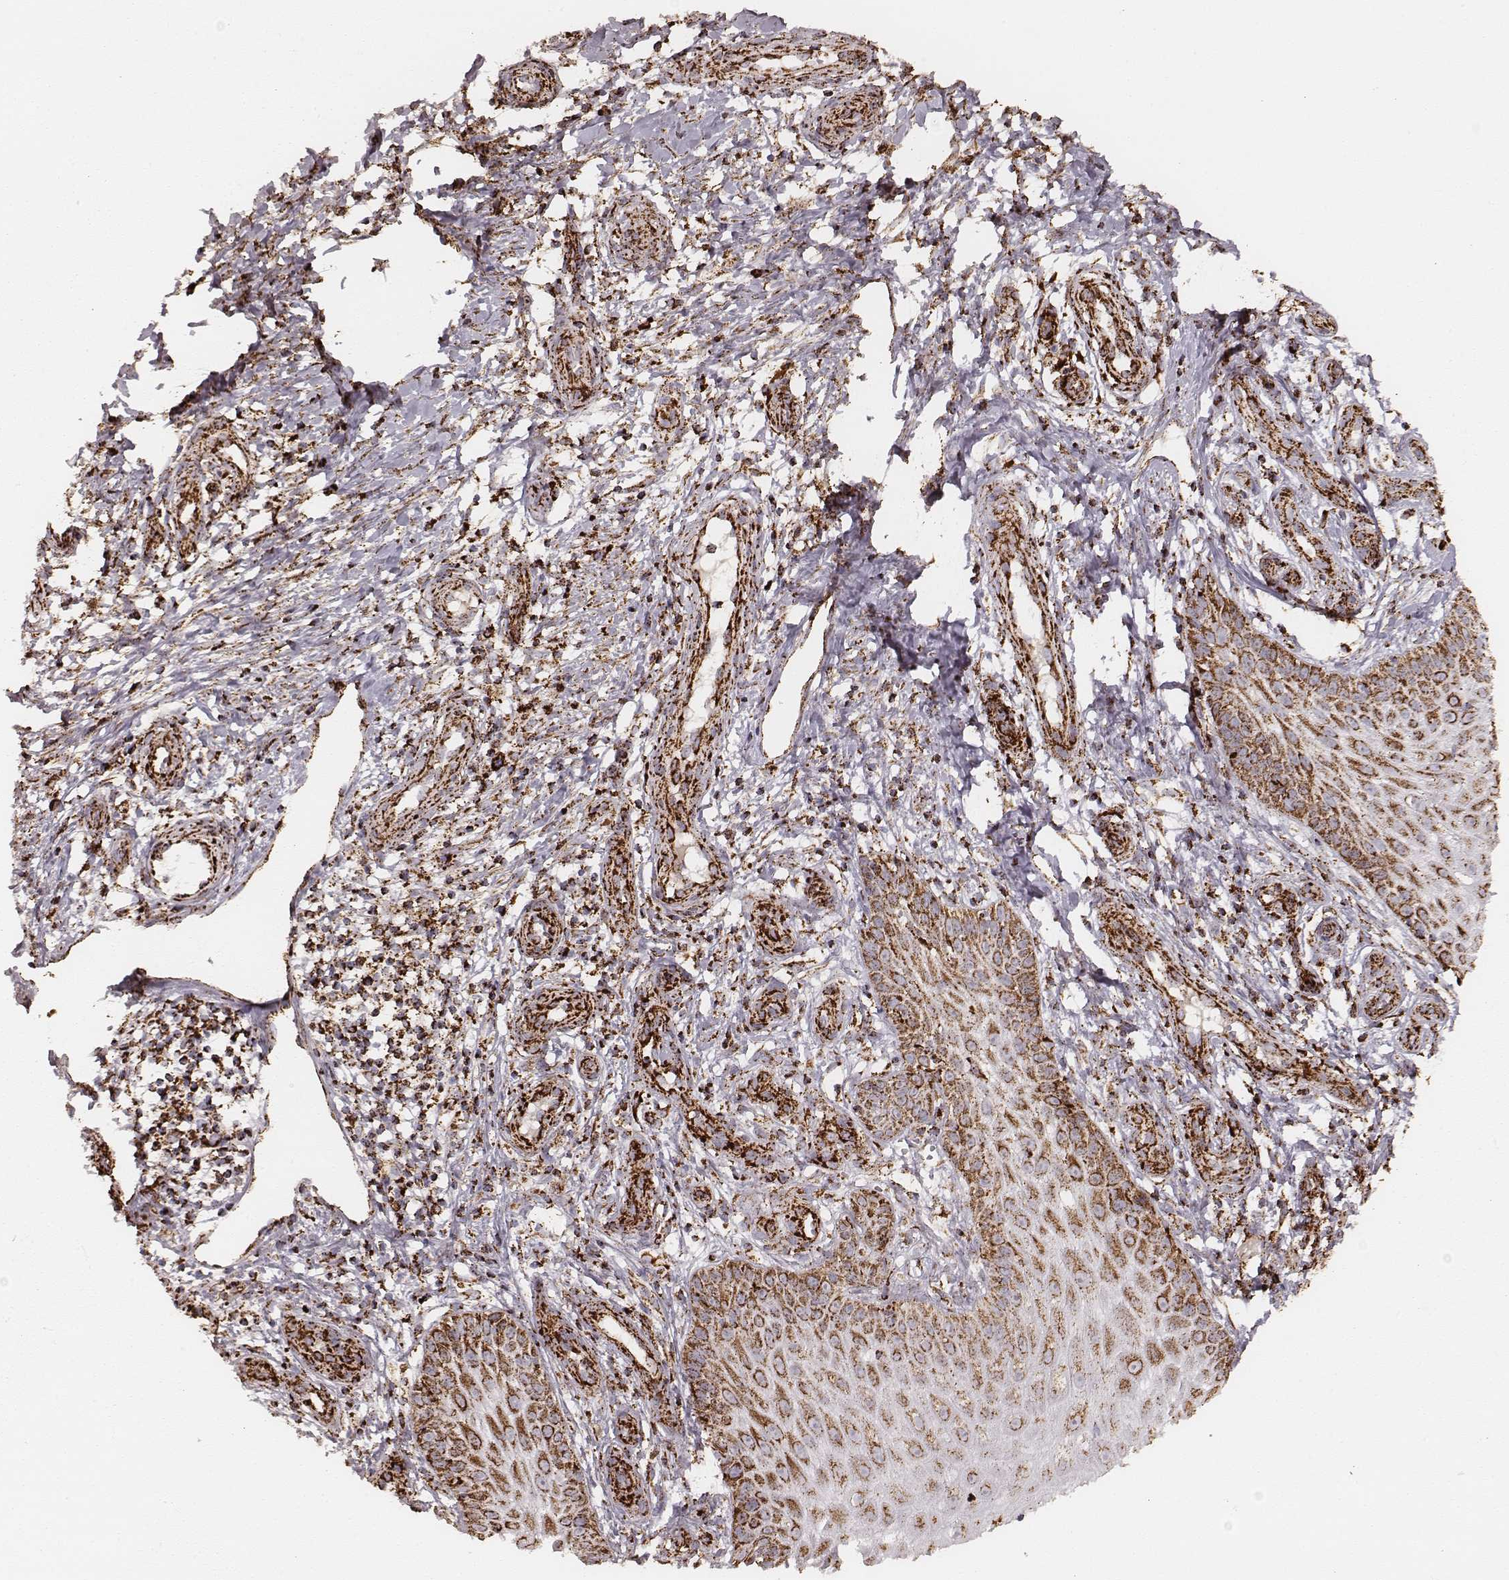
{"staining": {"intensity": "strong", "quantity": ">75%", "location": "cytoplasmic/membranous"}, "tissue": "melanoma", "cell_type": "Tumor cells", "image_type": "cancer", "snomed": [{"axis": "morphology", "description": "Malignant melanoma, NOS"}, {"axis": "topography", "description": "Skin"}], "caption": "Melanoma tissue displays strong cytoplasmic/membranous positivity in approximately >75% of tumor cells The staining was performed using DAB (3,3'-diaminobenzidine) to visualize the protein expression in brown, while the nuclei were stained in blue with hematoxylin (Magnification: 20x).", "gene": "CS", "patient": {"sex": "female", "age": 53}}